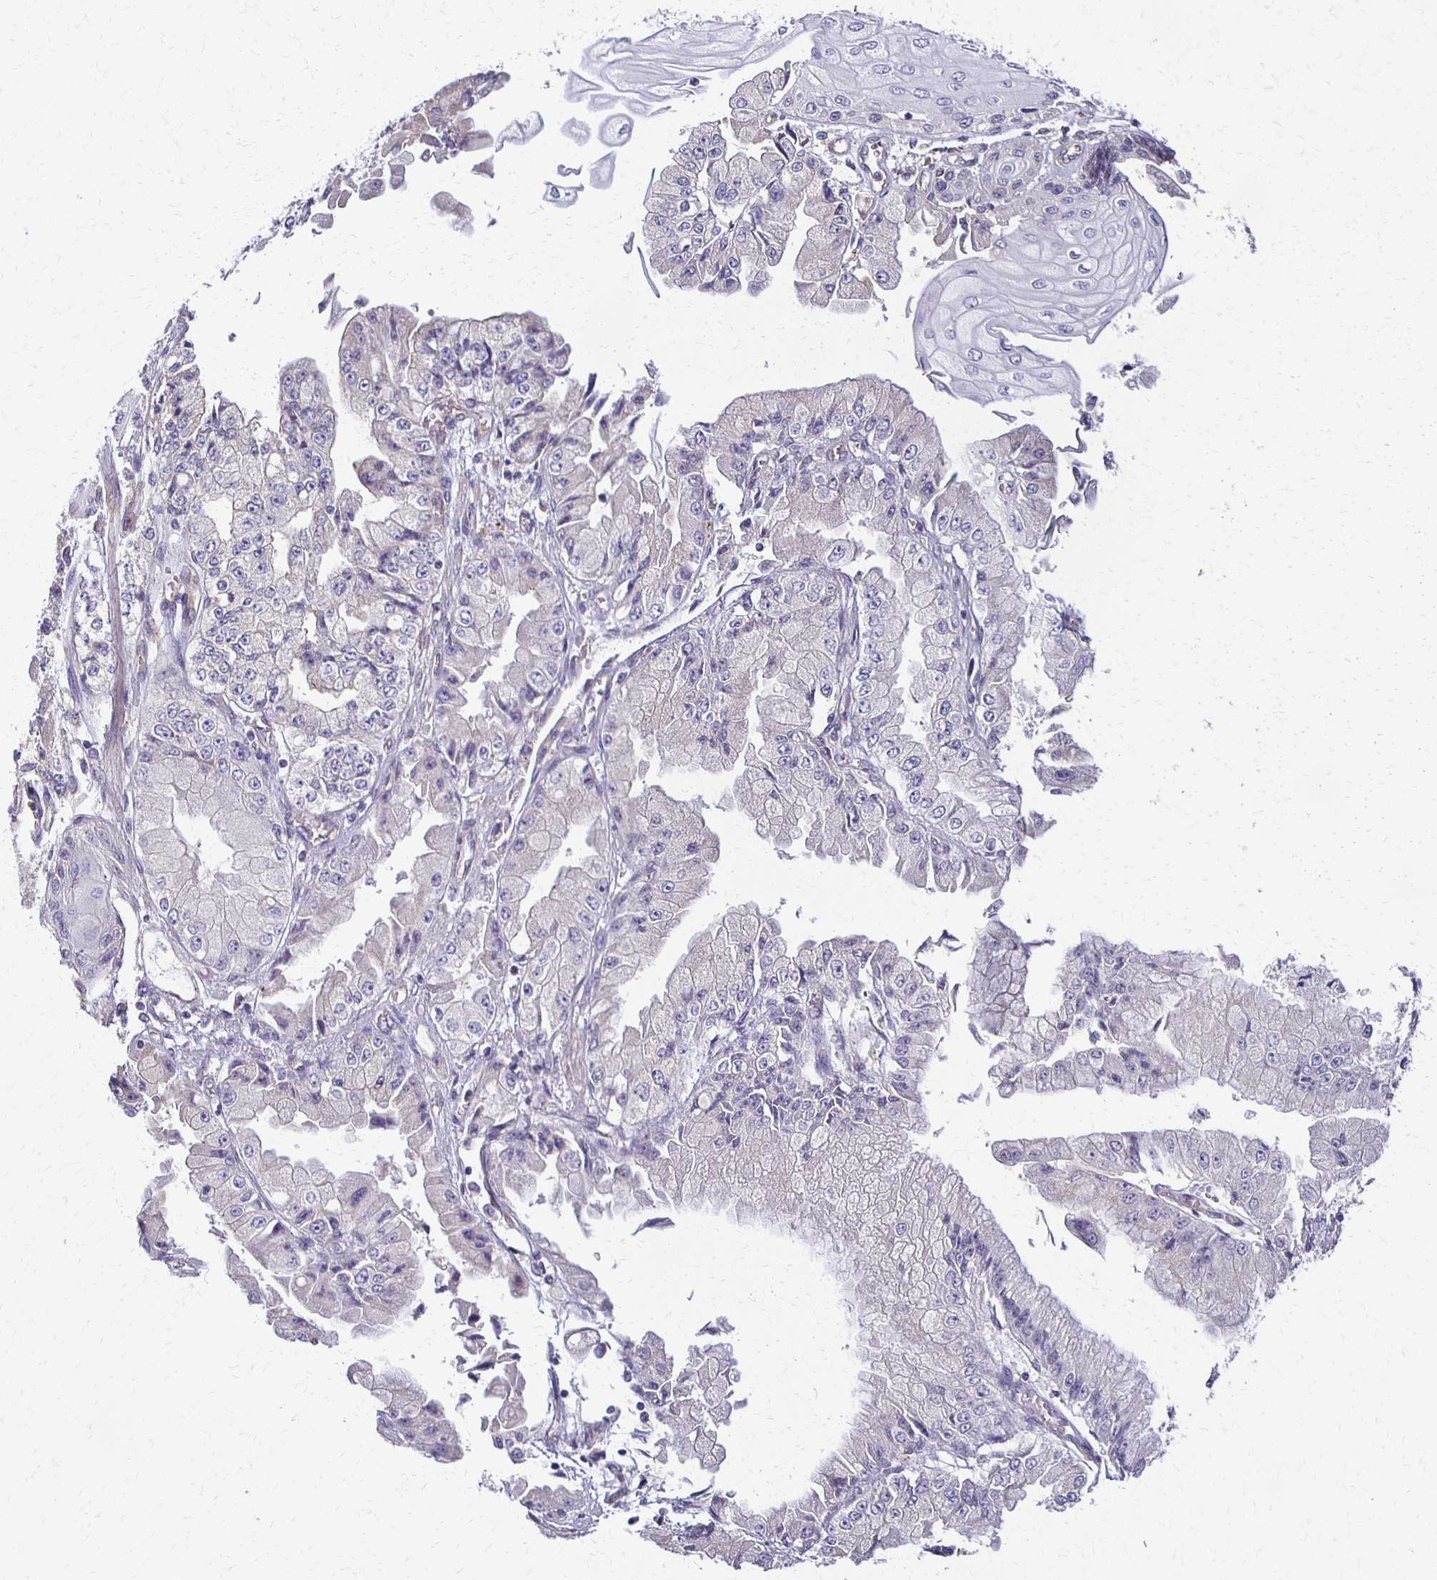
{"staining": {"intensity": "negative", "quantity": "none", "location": "none"}, "tissue": "stomach cancer", "cell_type": "Tumor cells", "image_type": "cancer", "snomed": [{"axis": "morphology", "description": "Adenocarcinoma, NOS"}, {"axis": "topography", "description": "Stomach, upper"}], "caption": "This is an immunohistochemistry photomicrograph of stomach adenocarcinoma. There is no positivity in tumor cells.", "gene": "GPX4", "patient": {"sex": "female", "age": 74}}